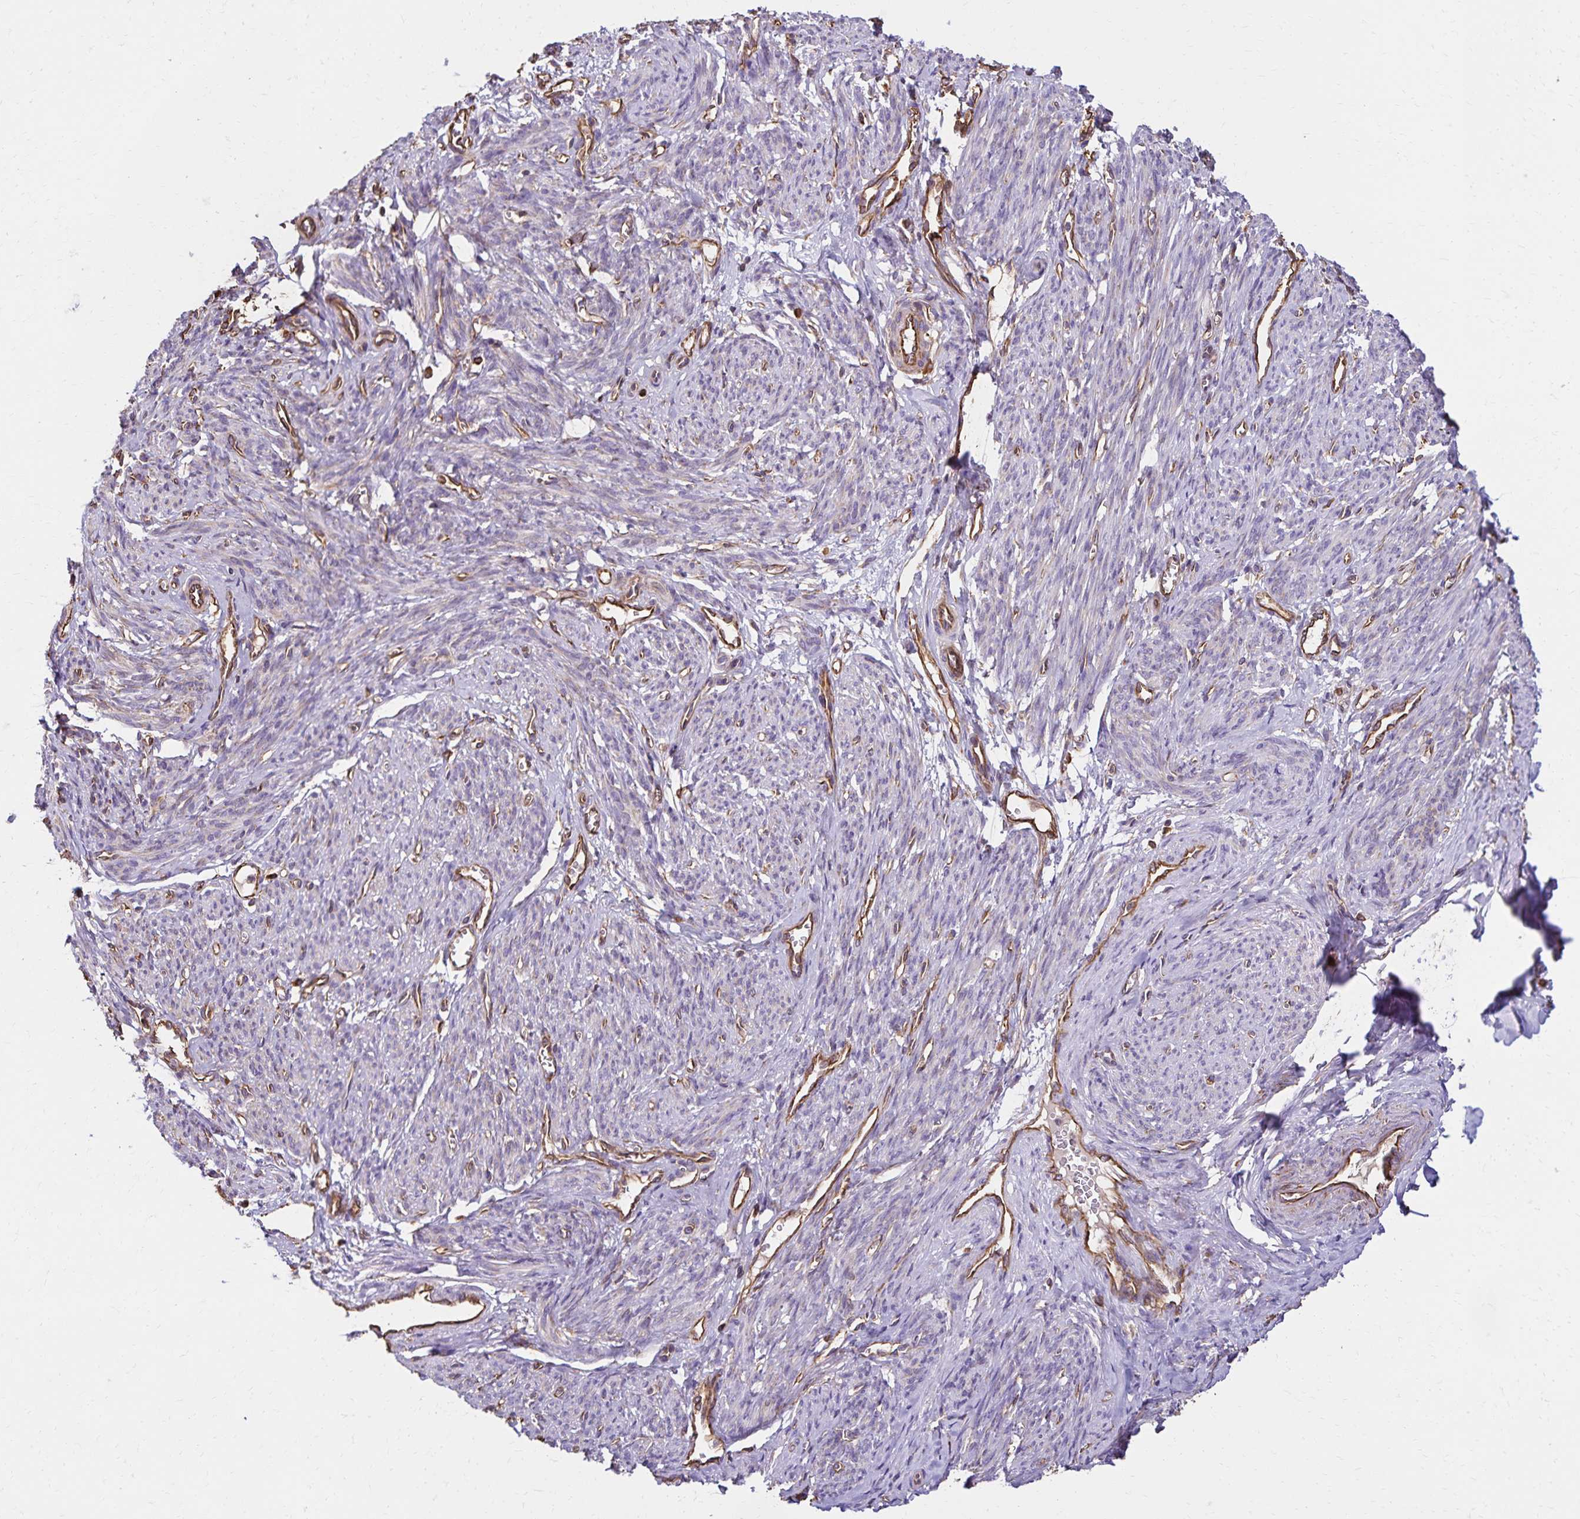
{"staining": {"intensity": "negative", "quantity": "none", "location": "none"}, "tissue": "smooth muscle", "cell_type": "Smooth muscle cells", "image_type": "normal", "snomed": [{"axis": "morphology", "description": "Normal tissue, NOS"}, {"axis": "topography", "description": "Smooth muscle"}], "caption": "This image is of benign smooth muscle stained with immunohistochemistry (IHC) to label a protein in brown with the nuclei are counter-stained blue. There is no expression in smooth muscle cells. Brightfield microscopy of immunohistochemistry (IHC) stained with DAB (3,3'-diaminobenzidine) (brown) and hematoxylin (blue), captured at high magnification.", "gene": "TRPV6", "patient": {"sex": "female", "age": 65}}